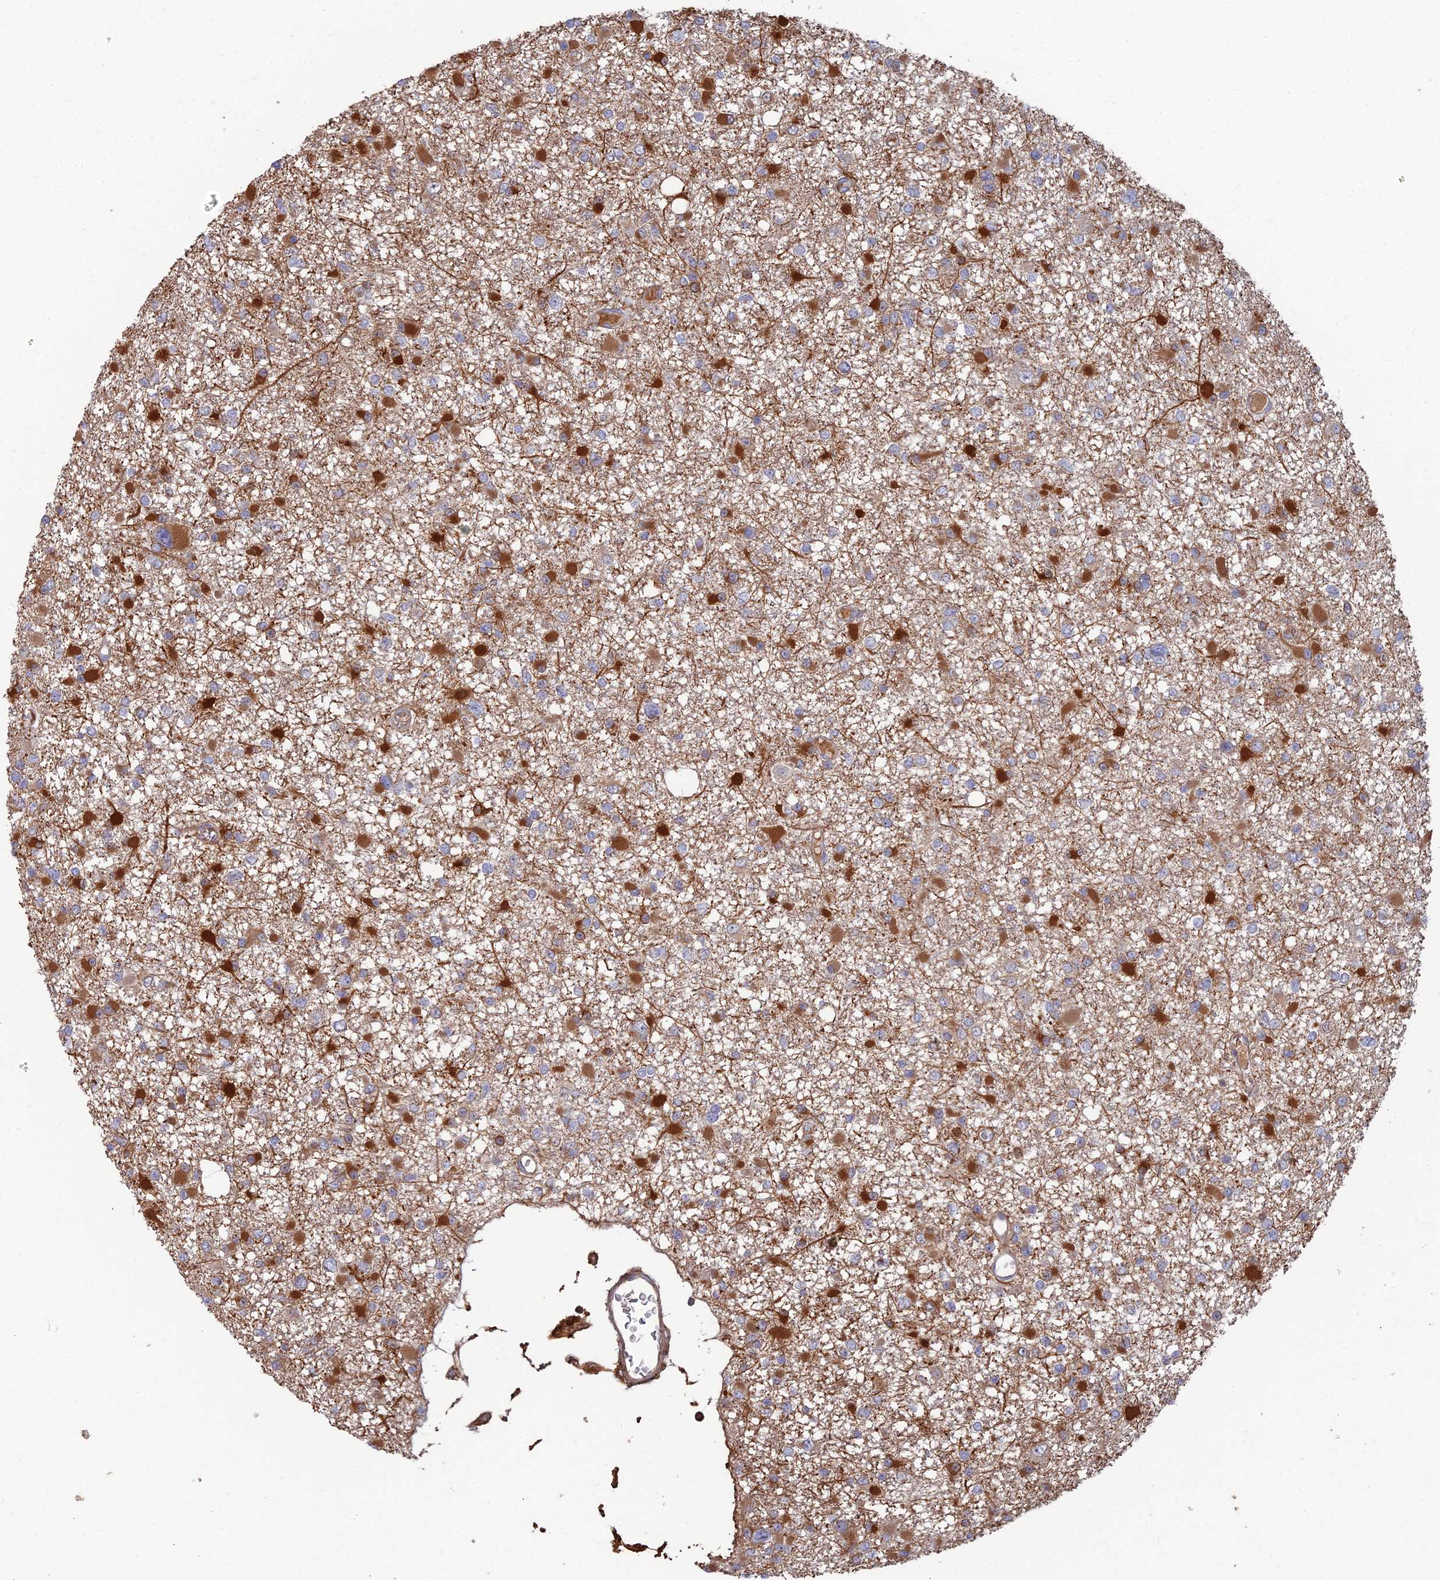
{"staining": {"intensity": "strong", "quantity": "<25%", "location": "cytoplasmic/membranous"}, "tissue": "glioma", "cell_type": "Tumor cells", "image_type": "cancer", "snomed": [{"axis": "morphology", "description": "Glioma, malignant, Low grade"}, {"axis": "topography", "description": "Brain"}], "caption": "The photomicrograph reveals a brown stain indicating the presence of a protein in the cytoplasmic/membranous of tumor cells in glioma. (DAB (3,3'-diaminobenzidine) IHC with brightfield microscopy, high magnification).", "gene": "ARL16", "patient": {"sex": "female", "age": 22}}